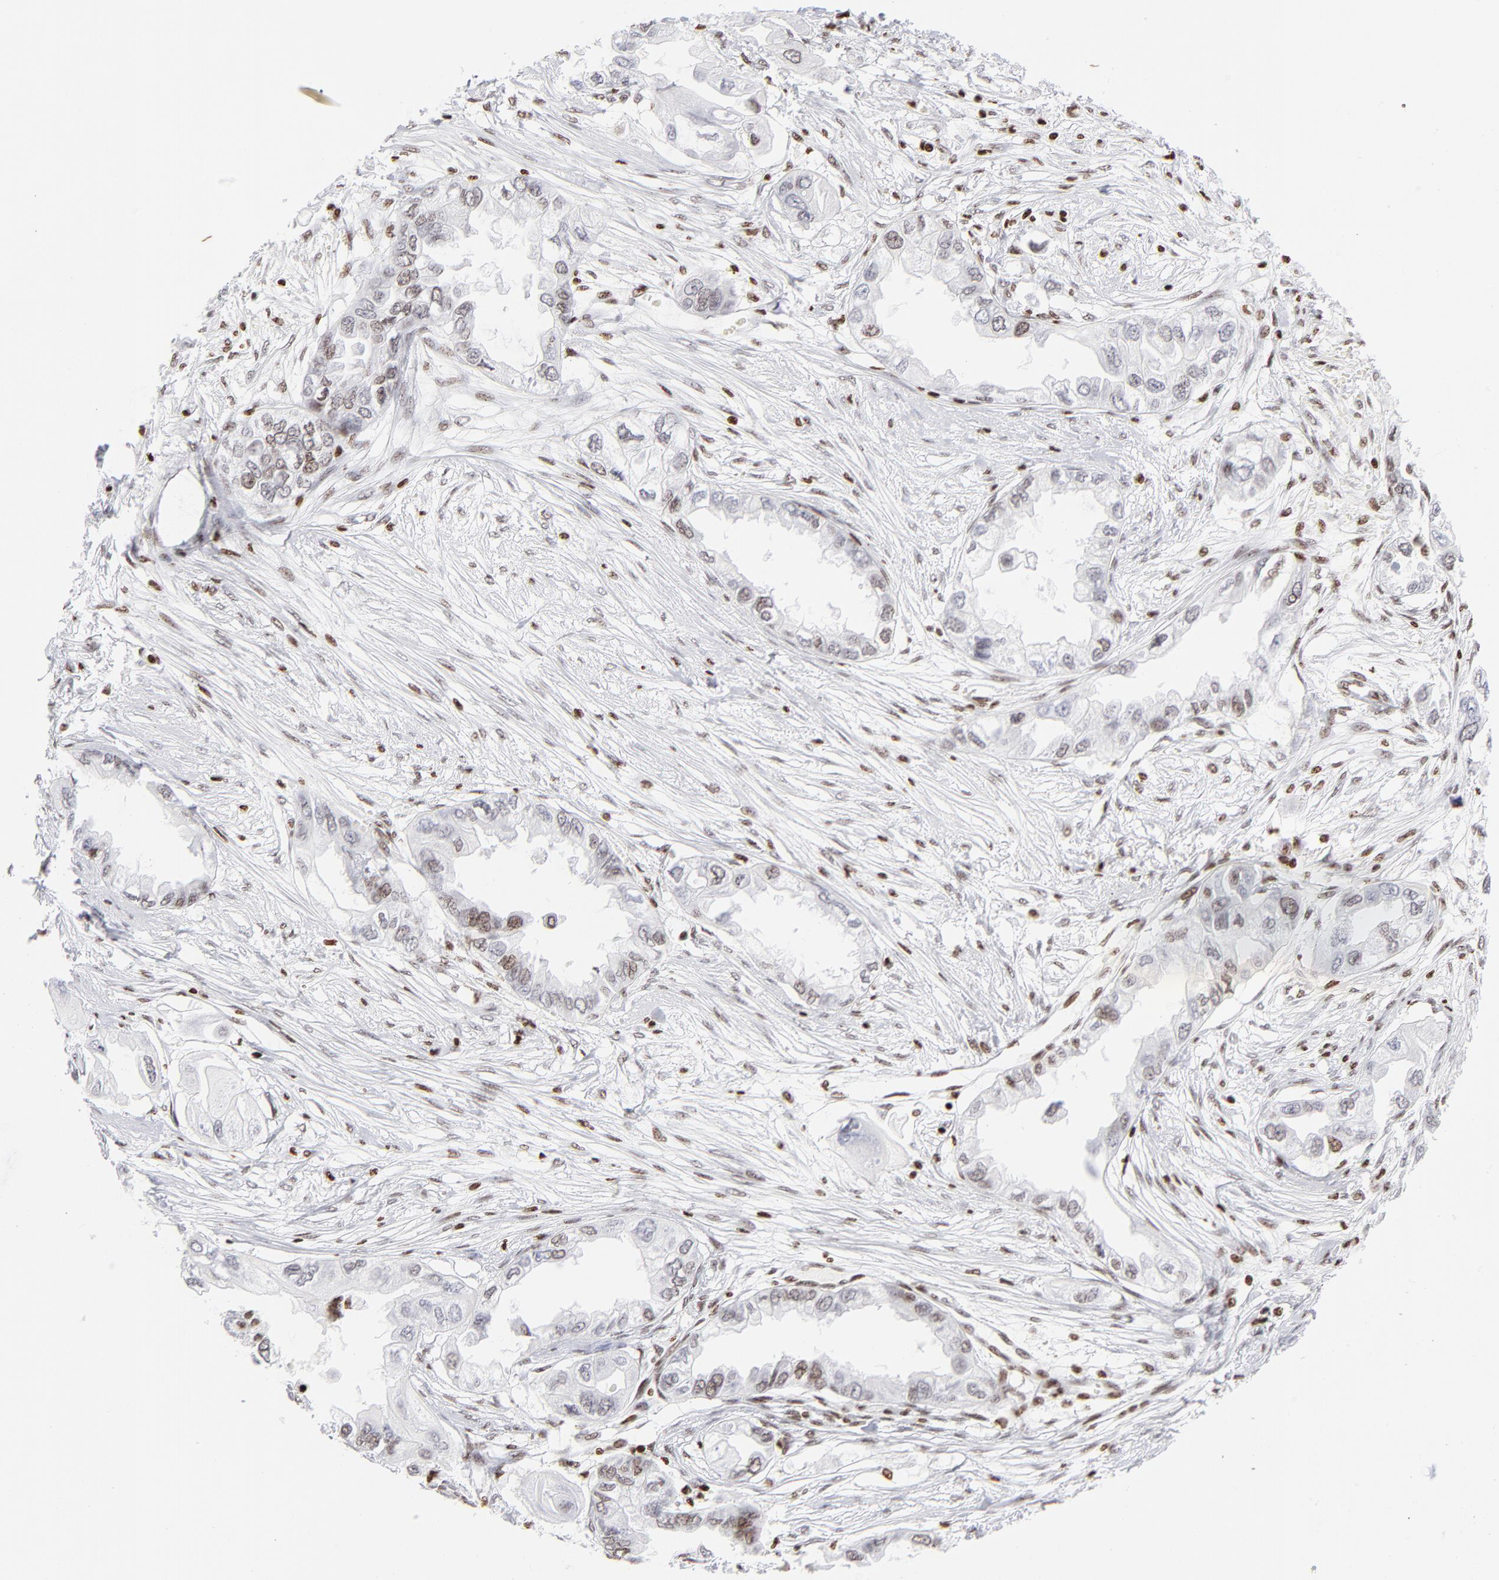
{"staining": {"intensity": "weak", "quantity": "<25%", "location": "nuclear"}, "tissue": "endometrial cancer", "cell_type": "Tumor cells", "image_type": "cancer", "snomed": [{"axis": "morphology", "description": "Adenocarcinoma, NOS"}, {"axis": "topography", "description": "Endometrium"}], "caption": "This is an IHC image of human endometrial adenocarcinoma. There is no staining in tumor cells.", "gene": "RTL4", "patient": {"sex": "female", "age": 67}}